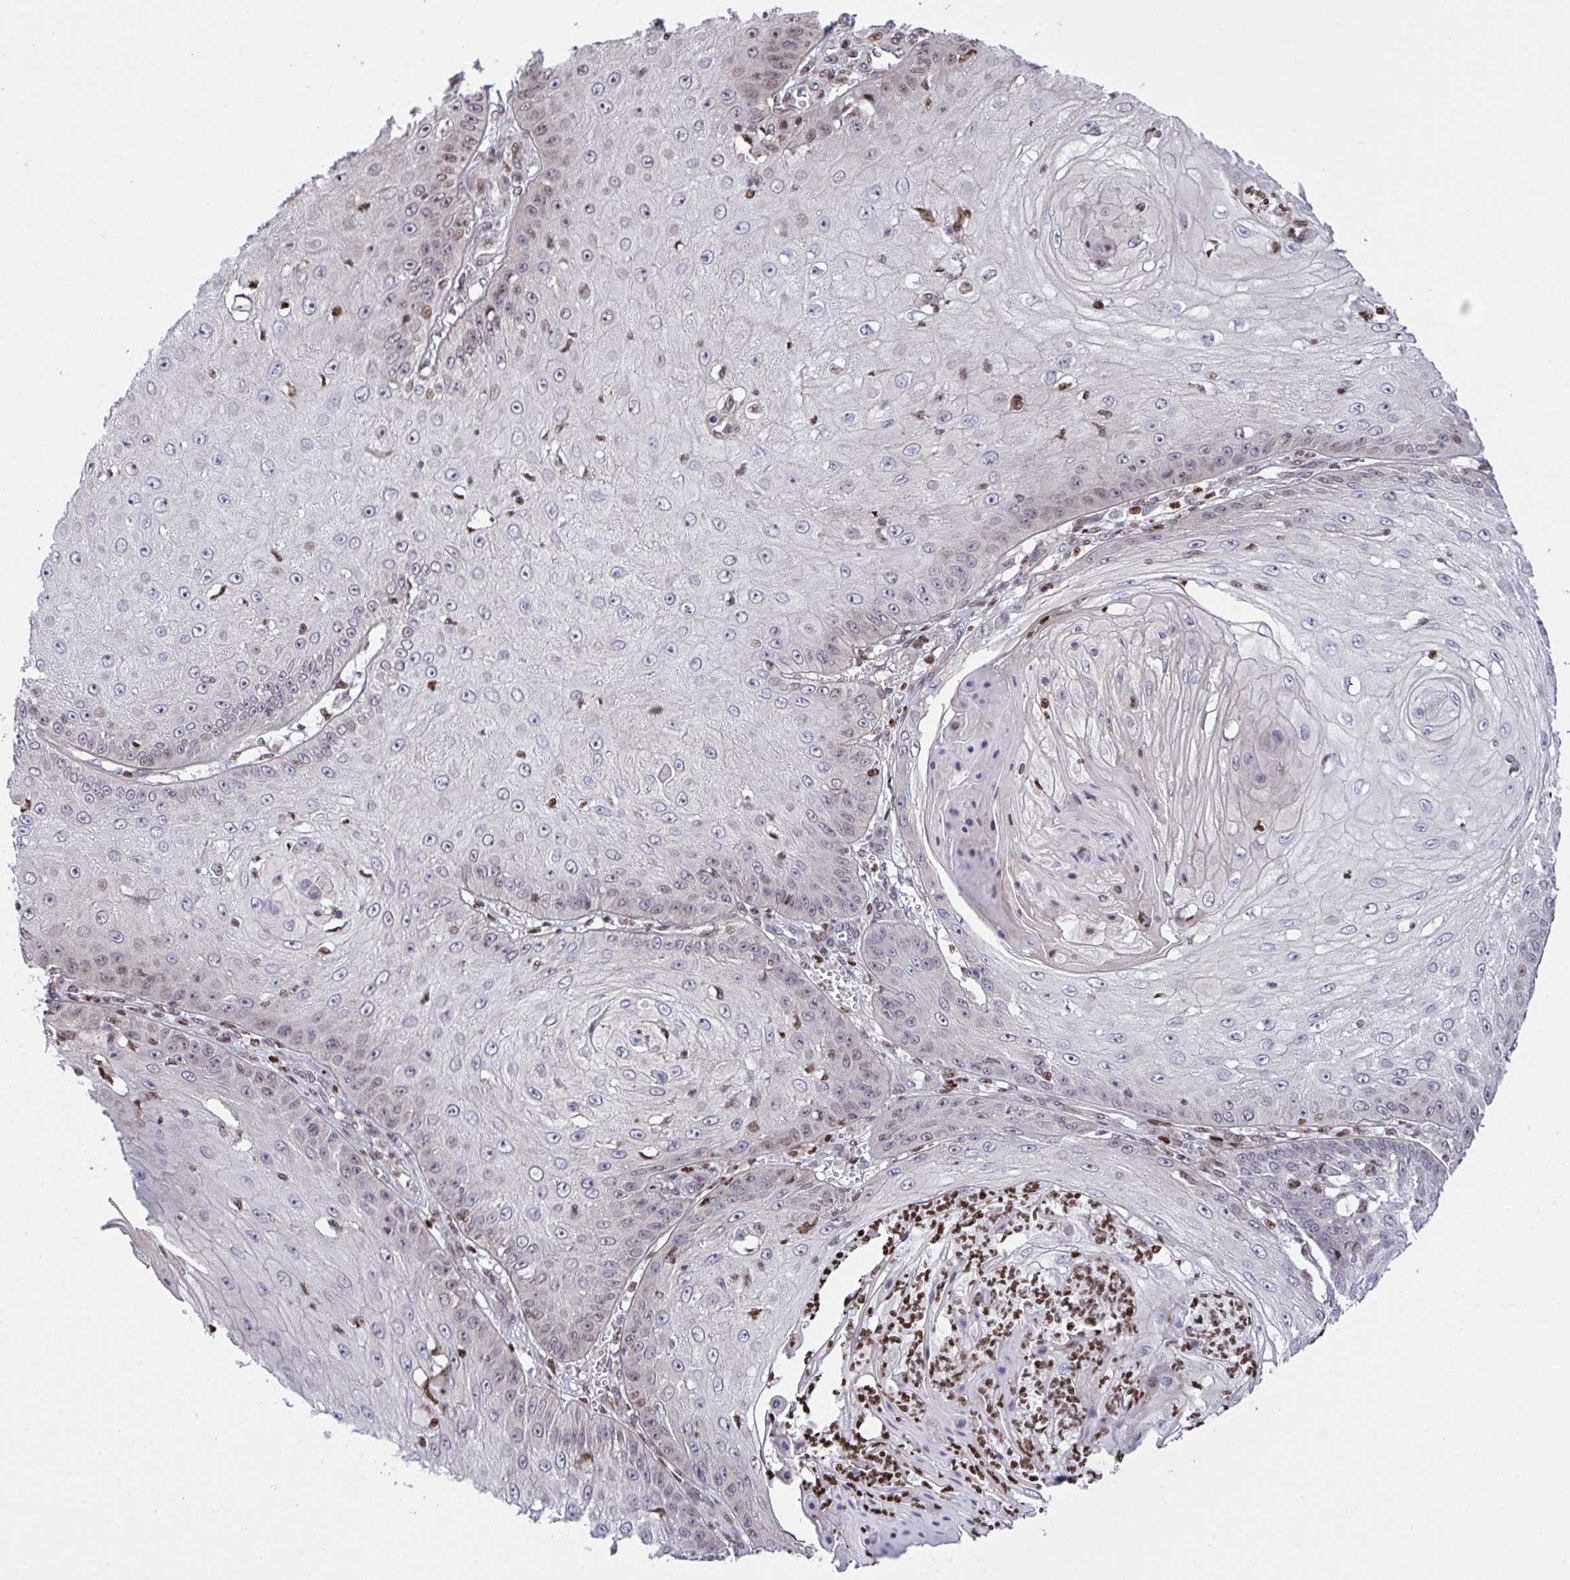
{"staining": {"intensity": "weak", "quantity": "<25%", "location": "nuclear"}, "tissue": "skin cancer", "cell_type": "Tumor cells", "image_type": "cancer", "snomed": [{"axis": "morphology", "description": "Squamous cell carcinoma, NOS"}, {"axis": "topography", "description": "Skin"}], "caption": "DAB immunohistochemical staining of human skin cancer (squamous cell carcinoma) shows no significant staining in tumor cells. (DAB (3,3'-diaminobenzidine) immunohistochemistry (IHC), high magnification).", "gene": "RAPGEF5", "patient": {"sex": "male", "age": 70}}